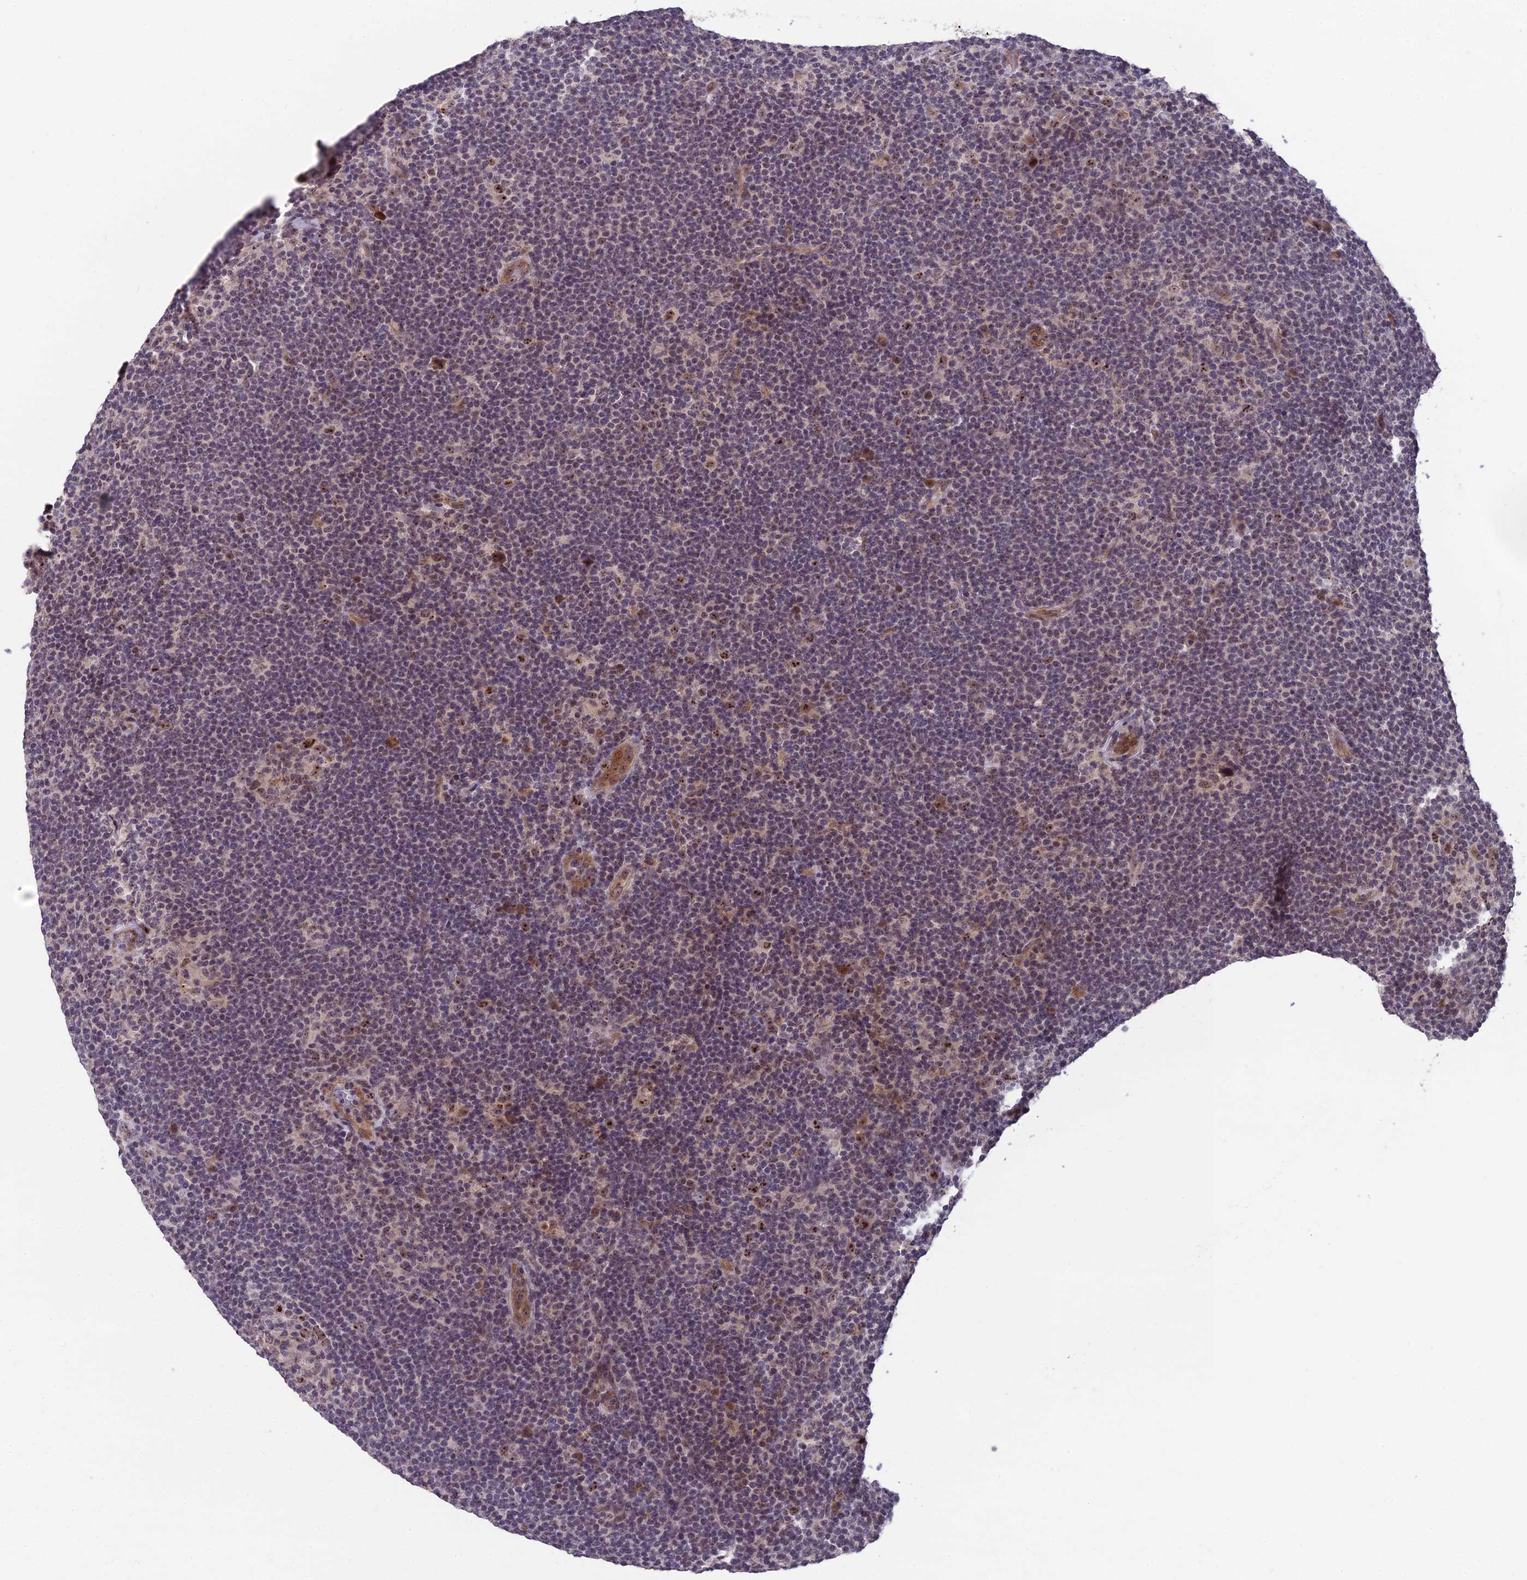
{"staining": {"intensity": "moderate", "quantity": ">75%", "location": "nuclear"}, "tissue": "lymphoma", "cell_type": "Tumor cells", "image_type": "cancer", "snomed": [{"axis": "morphology", "description": "Hodgkin's disease, NOS"}, {"axis": "topography", "description": "Lymph node"}], "caption": "Human lymphoma stained with a protein marker shows moderate staining in tumor cells.", "gene": "ZNF333", "patient": {"sex": "female", "age": 57}}